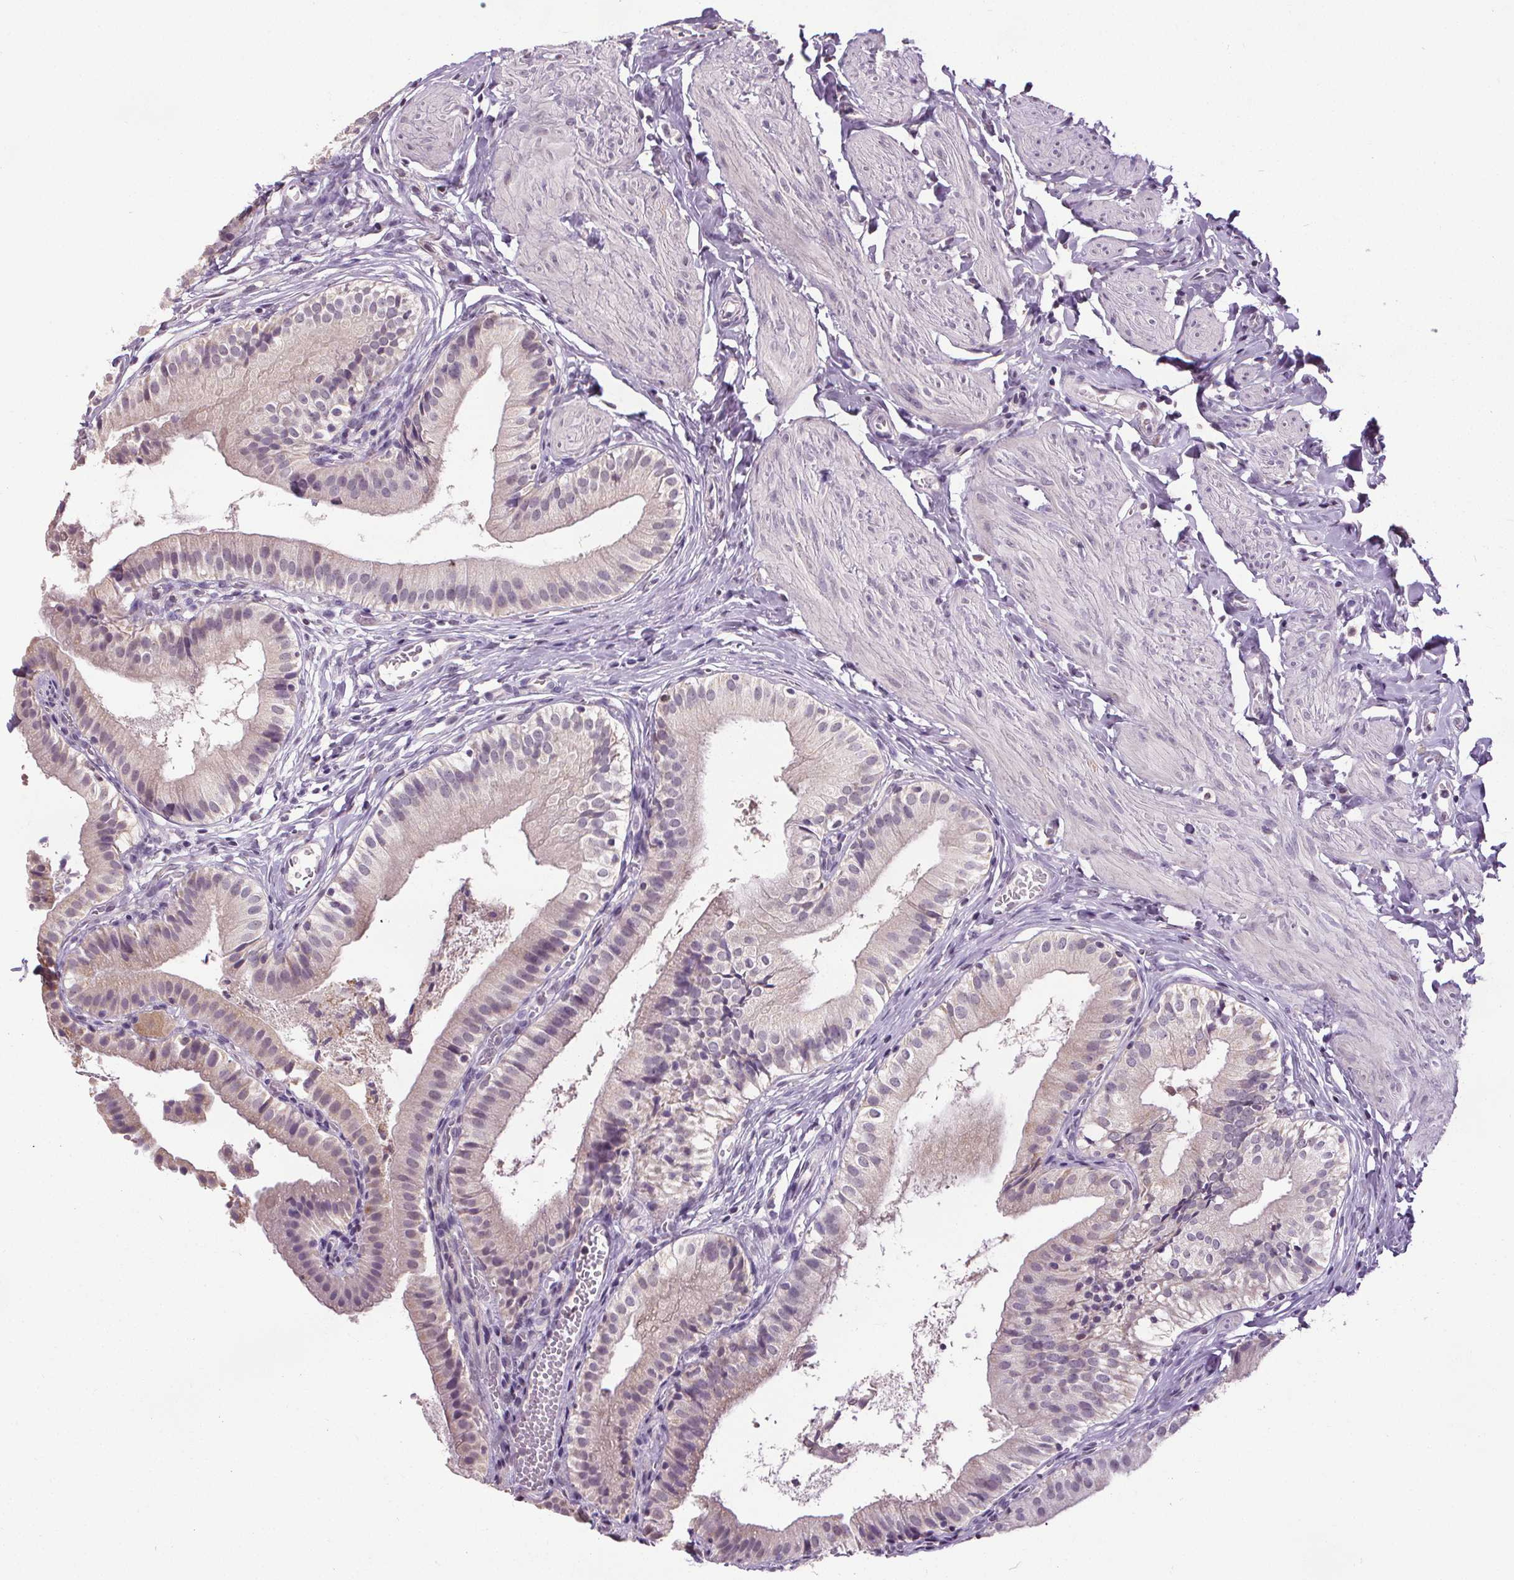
{"staining": {"intensity": "weak", "quantity": "<25%", "location": "cytoplasmic/membranous,nuclear"}, "tissue": "gallbladder", "cell_type": "Glandular cells", "image_type": "normal", "snomed": [{"axis": "morphology", "description": "Normal tissue, NOS"}, {"axis": "topography", "description": "Gallbladder"}], "caption": "Glandular cells are negative for brown protein staining in benign gallbladder. (Brightfield microscopy of DAB immunohistochemistry at high magnification).", "gene": "SLC2A9", "patient": {"sex": "female", "age": 47}}